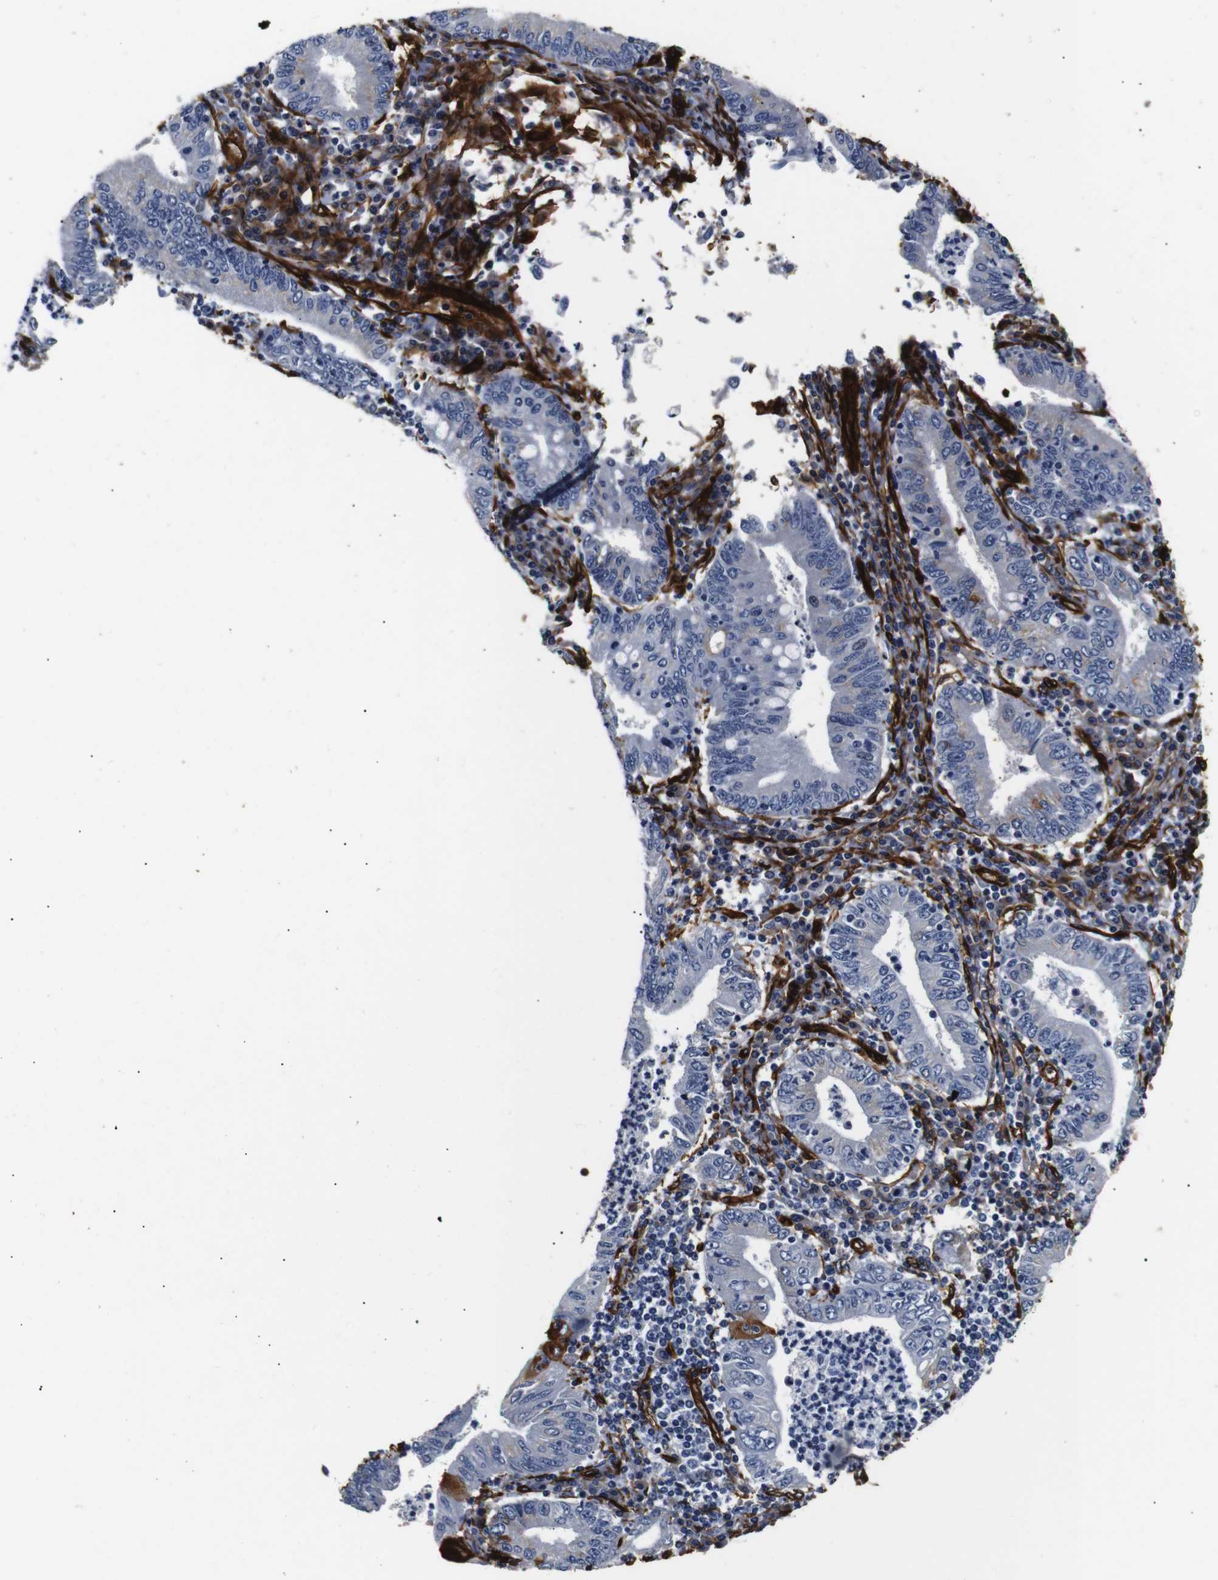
{"staining": {"intensity": "moderate", "quantity": "<25%", "location": "cytoplasmic/membranous"}, "tissue": "stomach cancer", "cell_type": "Tumor cells", "image_type": "cancer", "snomed": [{"axis": "morphology", "description": "Normal tissue, NOS"}, {"axis": "morphology", "description": "Adenocarcinoma, NOS"}, {"axis": "topography", "description": "Esophagus"}, {"axis": "topography", "description": "Stomach, upper"}, {"axis": "topography", "description": "Peripheral nerve tissue"}], "caption": "Protein positivity by IHC displays moderate cytoplasmic/membranous expression in about <25% of tumor cells in stomach adenocarcinoma. (brown staining indicates protein expression, while blue staining denotes nuclei).", "gene": "CAV2", "patient": {"sex": "male", "age": 62}}